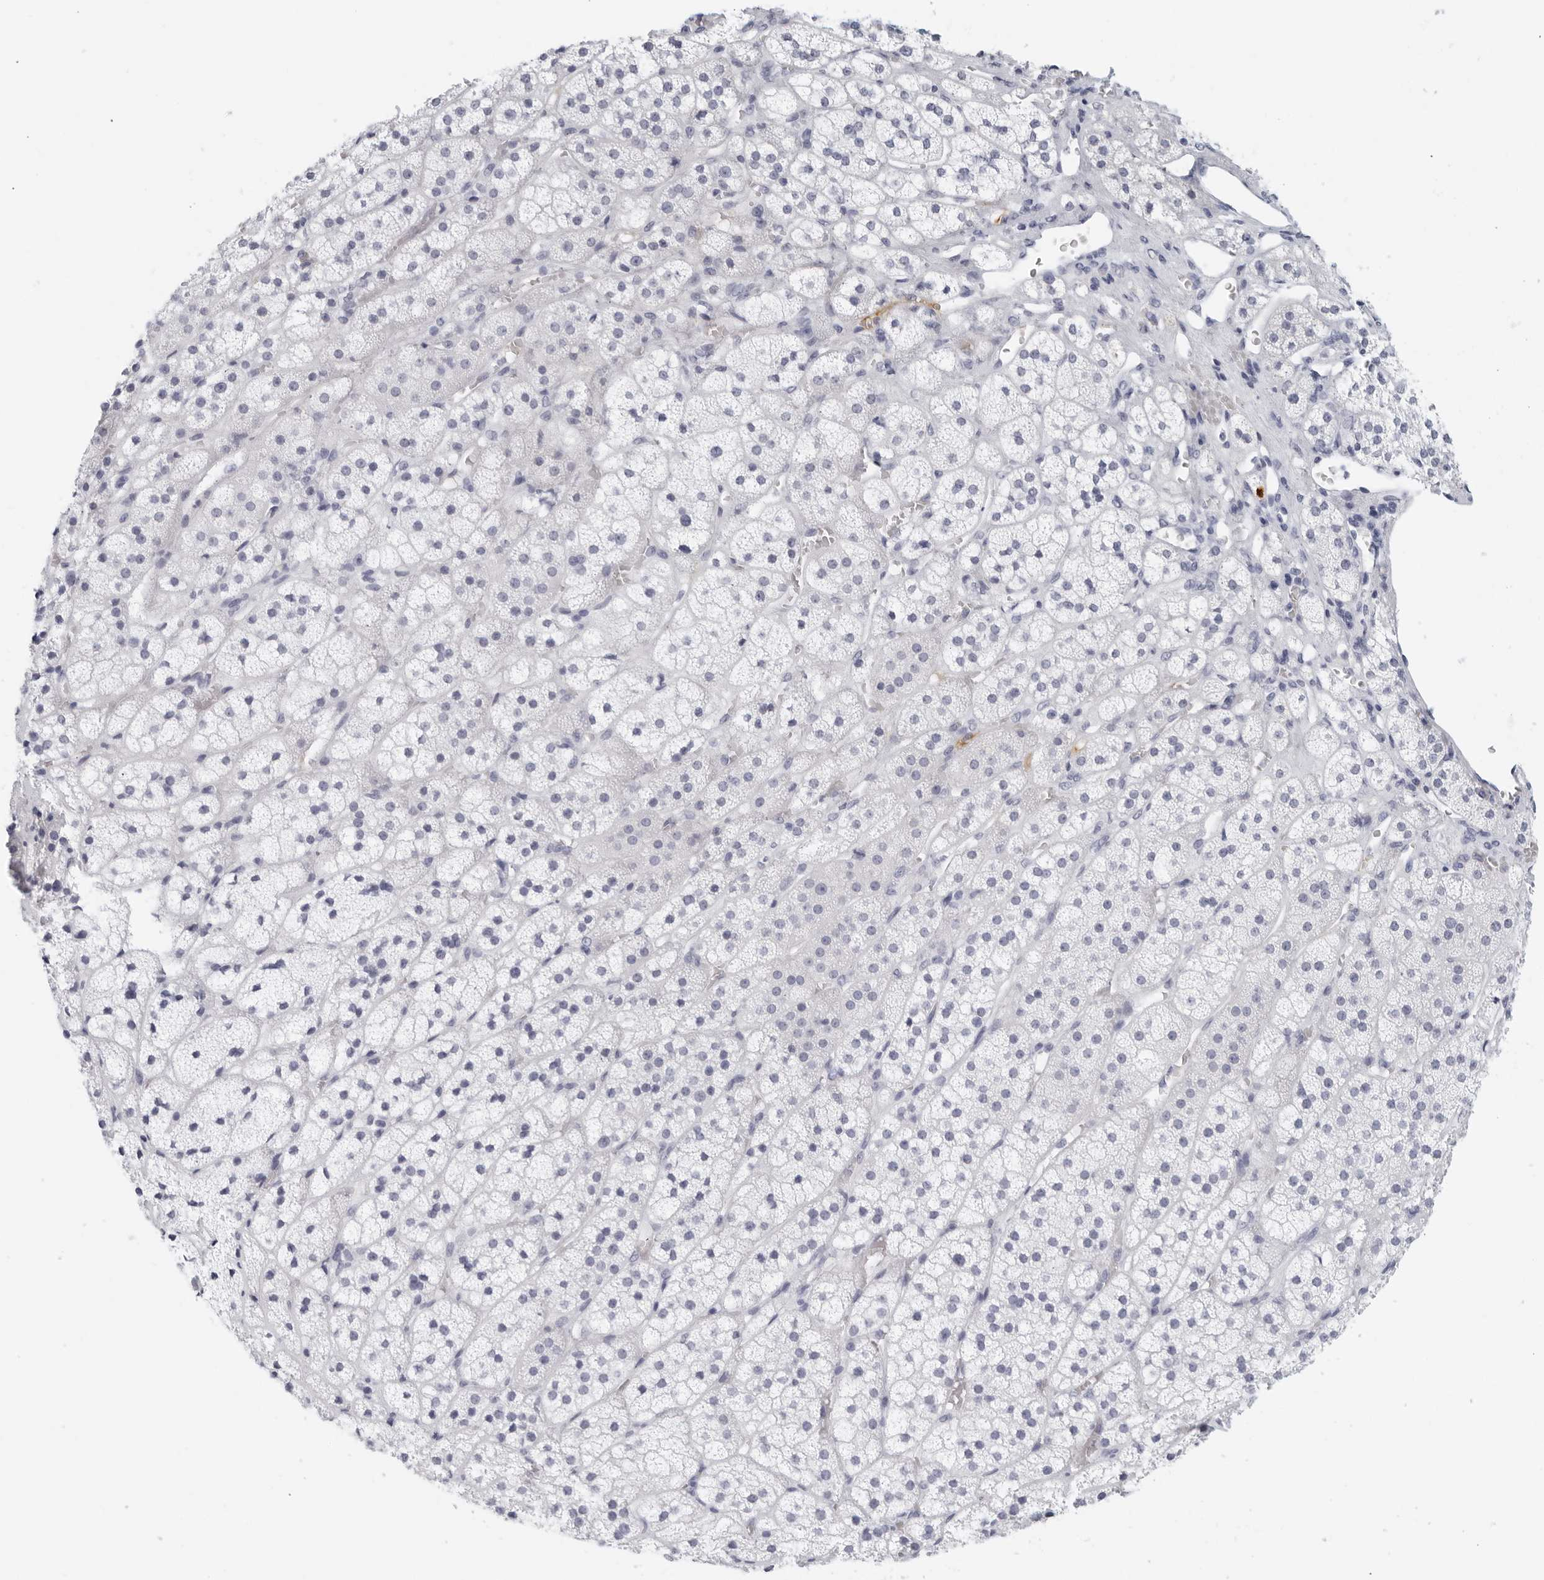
{"staining": {"intensity": "negative", "quantity": "none", "location": "none"}, "tissue": "adrenal gland", "cell_type": "Glandular cells", "image_type": "normal", "snomed": [{"axis": "morphology", "description": "Normal tissue, NOS"}, {"axis": "topography", "description": "Adrenal gland"}], "caption": "DAB immunohistochemical staining of benign adrenal gland exhibits no significant expression in glandular cells.", "gene": "FGG", "patient": {"sex": "female", "age": 44}}